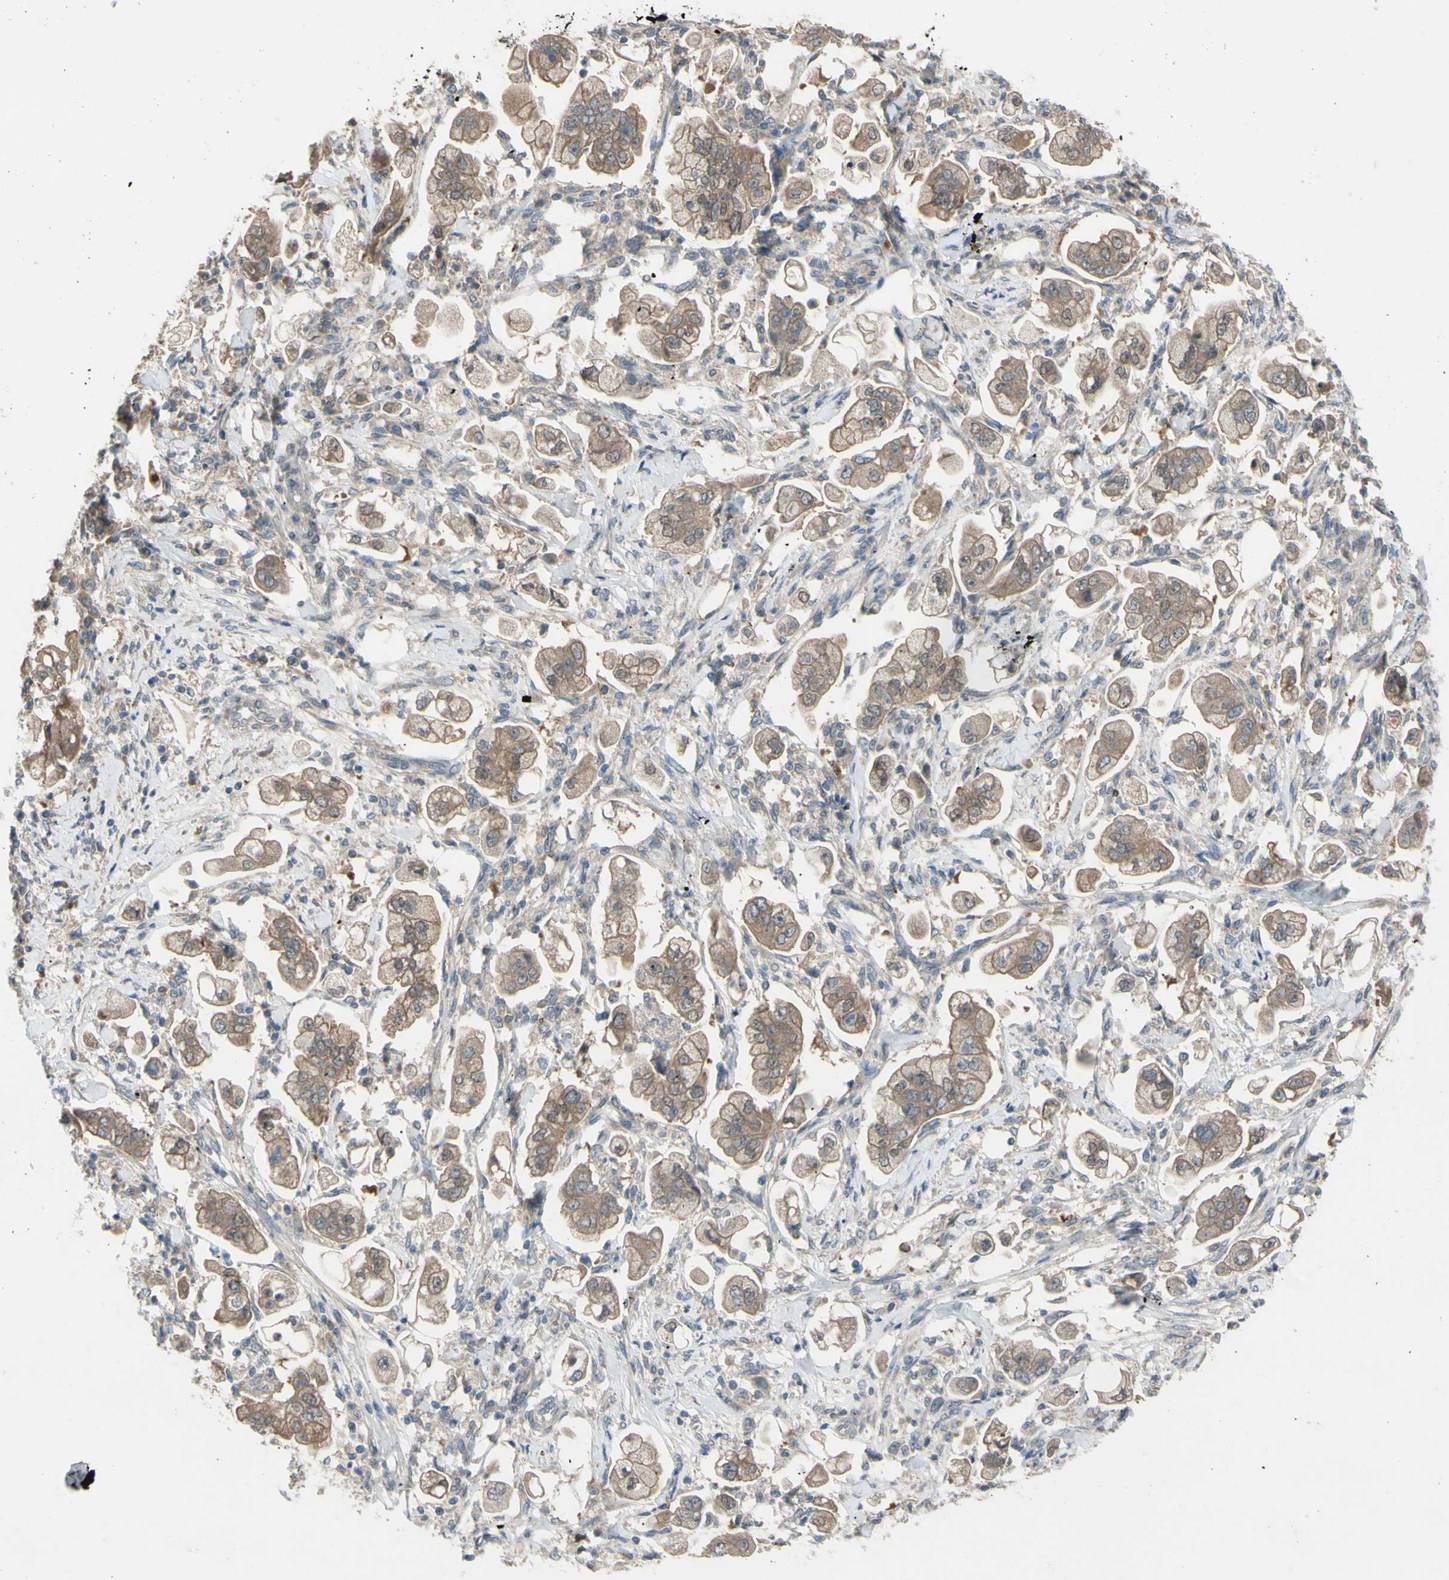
{"staining": {"intensity": "moderate", "quantity": ">75%", "location": "cytoplasmic/membranous"}, "tissue": "stomach cancer", "cell_type": "Tumor cells", "image_type": "cancer", "snomed": [{"axis": "morphology", "description": "Adenocarcinoma, NOS"}, {"axis": "topography", "description": "Stomach"}], "caption": "Immunohistochemistry image of neoplastic tissue: adenocarcinoma (stomach) stained using immunohistochemistry reveals medium levels of moderate protein expression localized specifically in the cytoplasmic/membranous of tumor cells, appearing as a cytoplasmic/membranous brown color.", "gene": "AFP", "patient": {"sex": "male", "age": 62}}